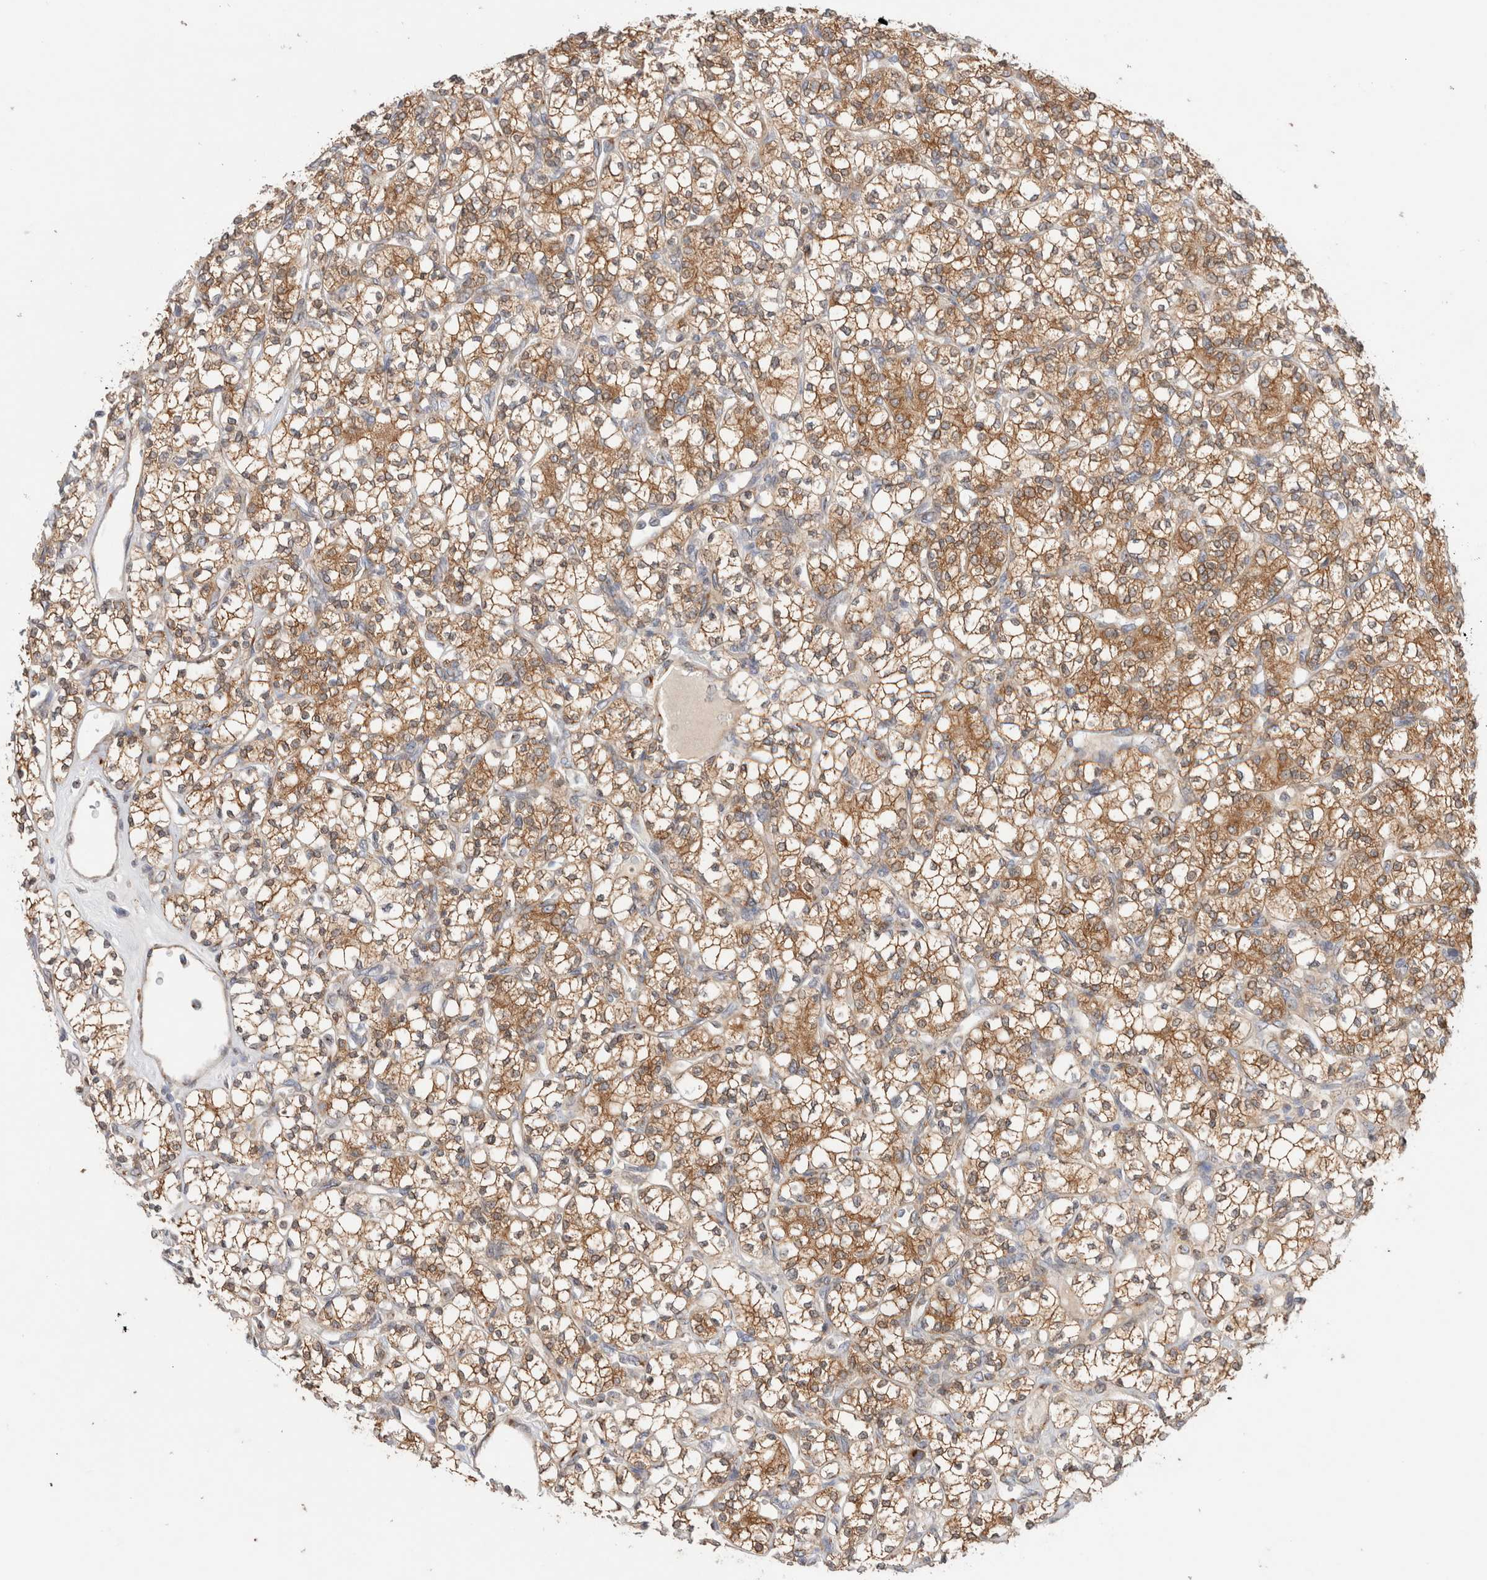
{"staining": {"intensity": "moderate", "quantity": ">75%", "location": "cytoplasmic/membranous"}, "tissue": "renal cancer", "cell_type": "Tumor cells", "image_type": "cancer", "snomed": [{"axis": "morphology", "description": "Adenocarcinoma, NOS"}, {"axis": "topography", "description": "Kidney"}], "caption": "Immunohistochemistry (DAB) staining of human renal adenocarcinoma reveals moderate cytoplasmic/membranous protein positivity in about >75% of tumor cells.", "gene": "LMAN2L", "patient": {"sex": "male", "age": 77}}